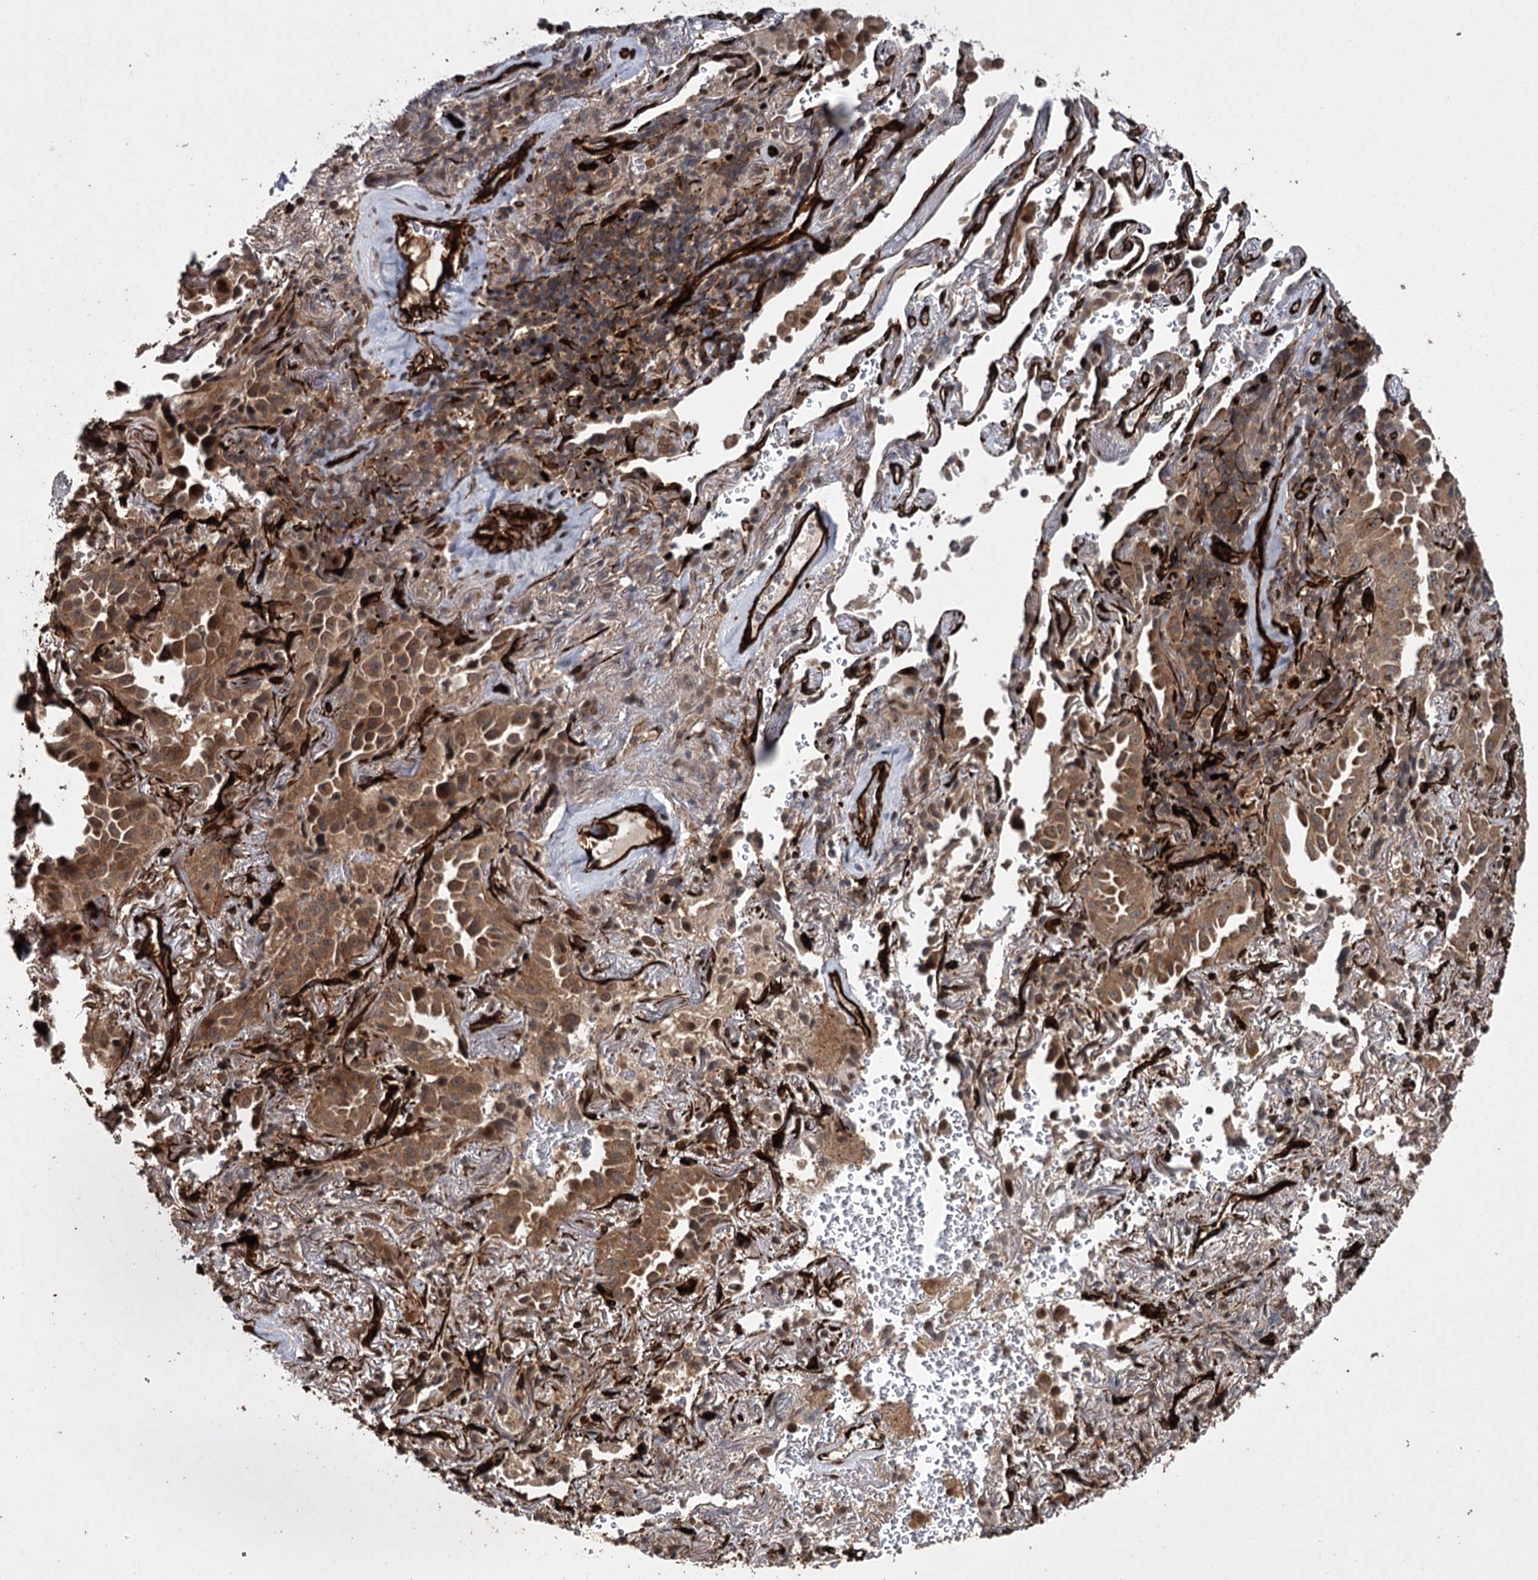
{"staining": {"intensity": "moderate", "quantity": ">75%", "location": "cytoplasmic/membranous,nuclear"}, "tissue": "lung cancer", "cell_type": "Tumor cells", "image_type": "cancer", "snomed": [{"axis": "morphology", "description": "Adenocarcinoma, NOS"}, {"axis": "topography", "description": "Lung"}], "caption": "Adenocarcinoma (lung) tissue reveals moderate cytoplasmic/membranous and nuclear expression in about >75% of tumor cells", "gene": "RPAP3", "patient": {"sex": "female", "age": 69}}